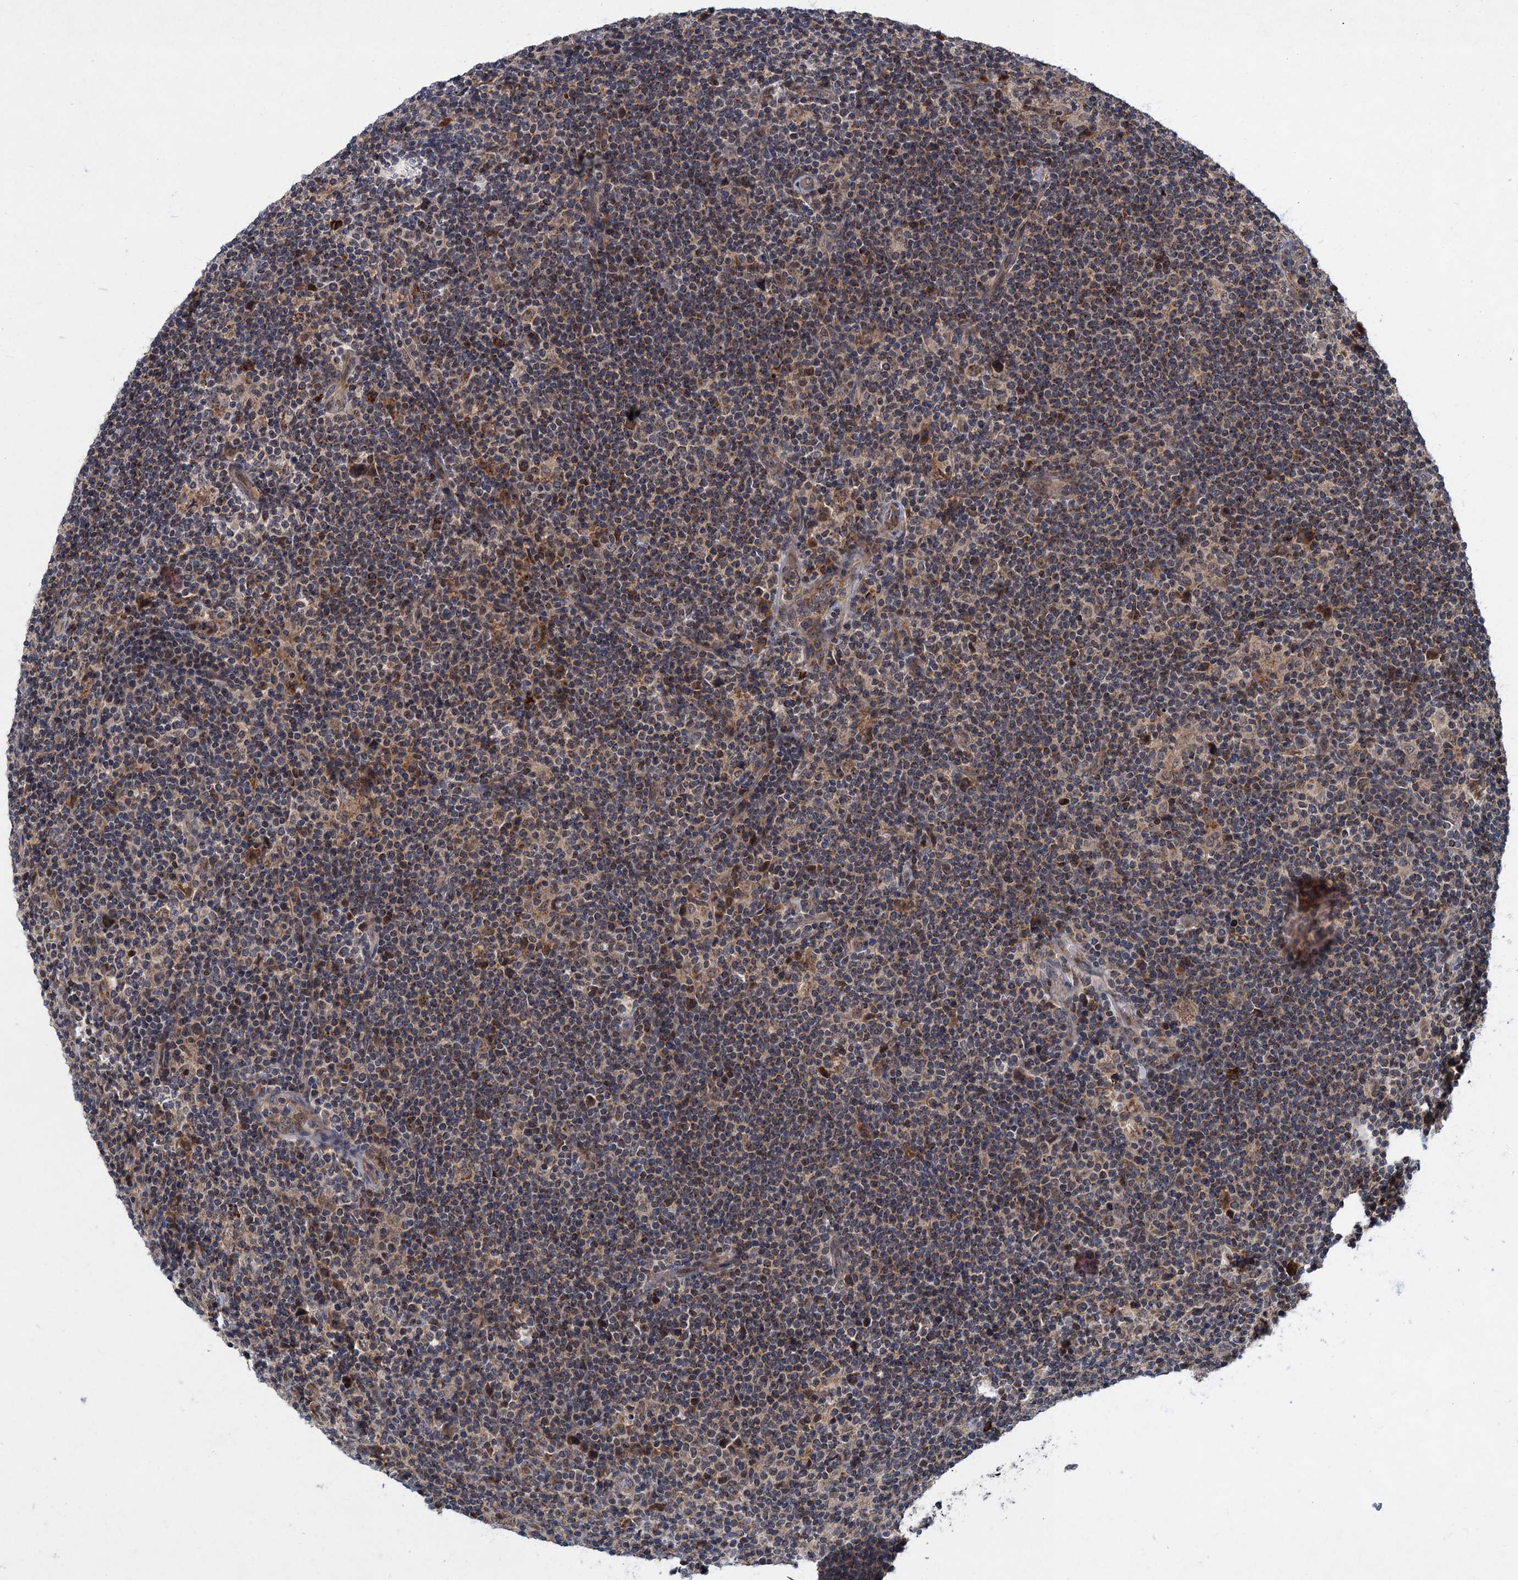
{"staining": {"intensity": "weak", "quantity": ">75%", "location": "cytoplasmic/membranous"}, "tissue": "lymphoma", "cell_type": "Tumor cells", "image_type": "cancer", "snomed": [{"axis": "morphology", "description": "Hodgkin's disease, NOS"}, {"axis": "topography", "description": "Lymph node"}], "caption": "Immunohistochemistry histopathology image of human lymphoma stained for a protein (brown), which shows low levels of weak cytoplasmic/membranous expression in approximately >75% of tumor cells.", "gene": "SLC11A2", "patient": {"sex": "female", "age": 57}}